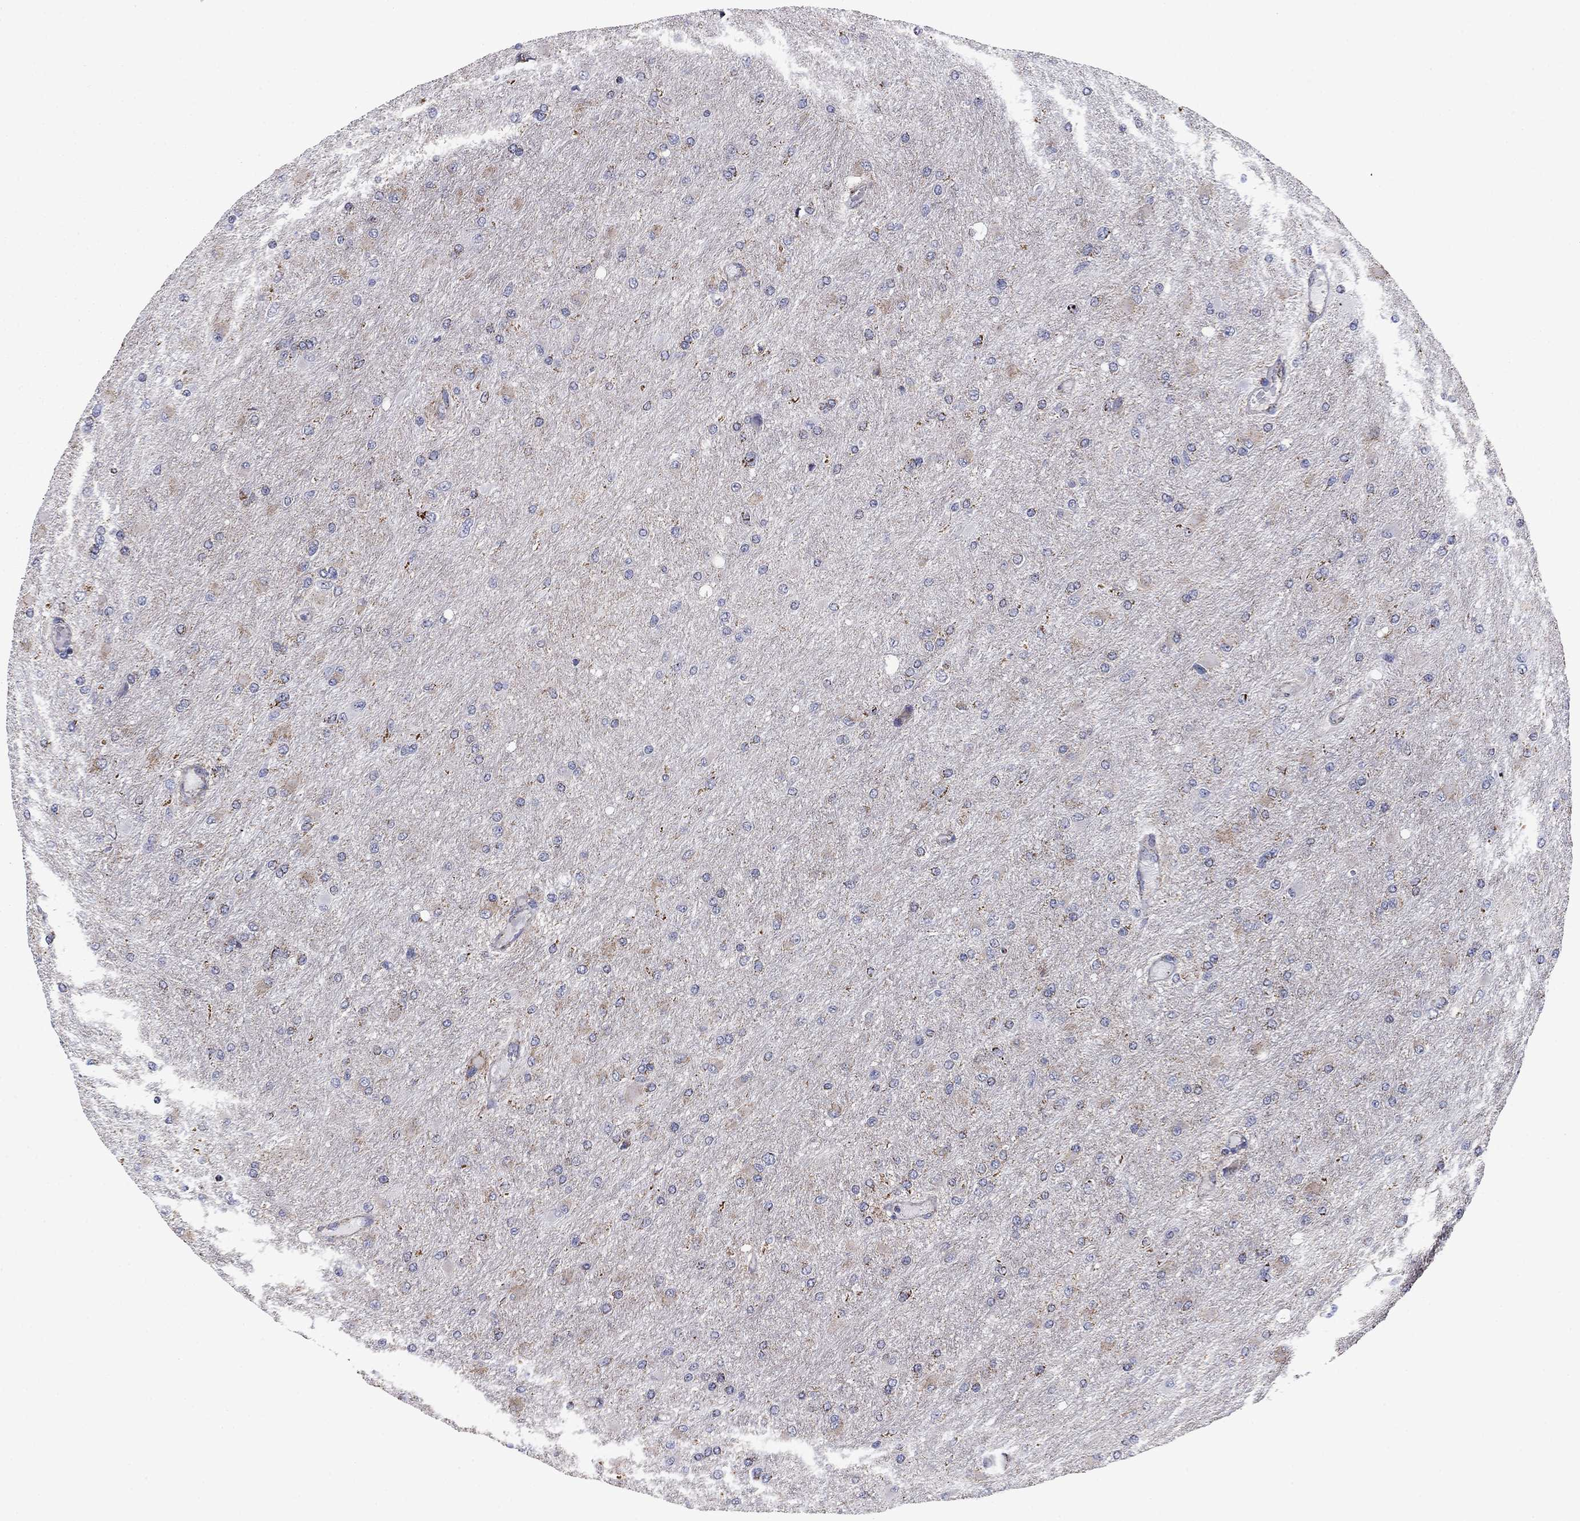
{"staining": {"intensity": "negative", "quantity": "none", "location": "none"}, "tissue": "glioma", "cell_type": "Tumor cells", "image_type": "cancer", "snomed": [{"axis": "morphology", "description": "Glioma, malignant, High grade"}, {"axis": "topography", "description": "Cerebral cortex"}], "caption": "A histopathology image of human malignant high-grade glioma is negative for staining in tumor cells.", "gene": "NDUFV1", "patient": {"sex": "female", "age": 36}}